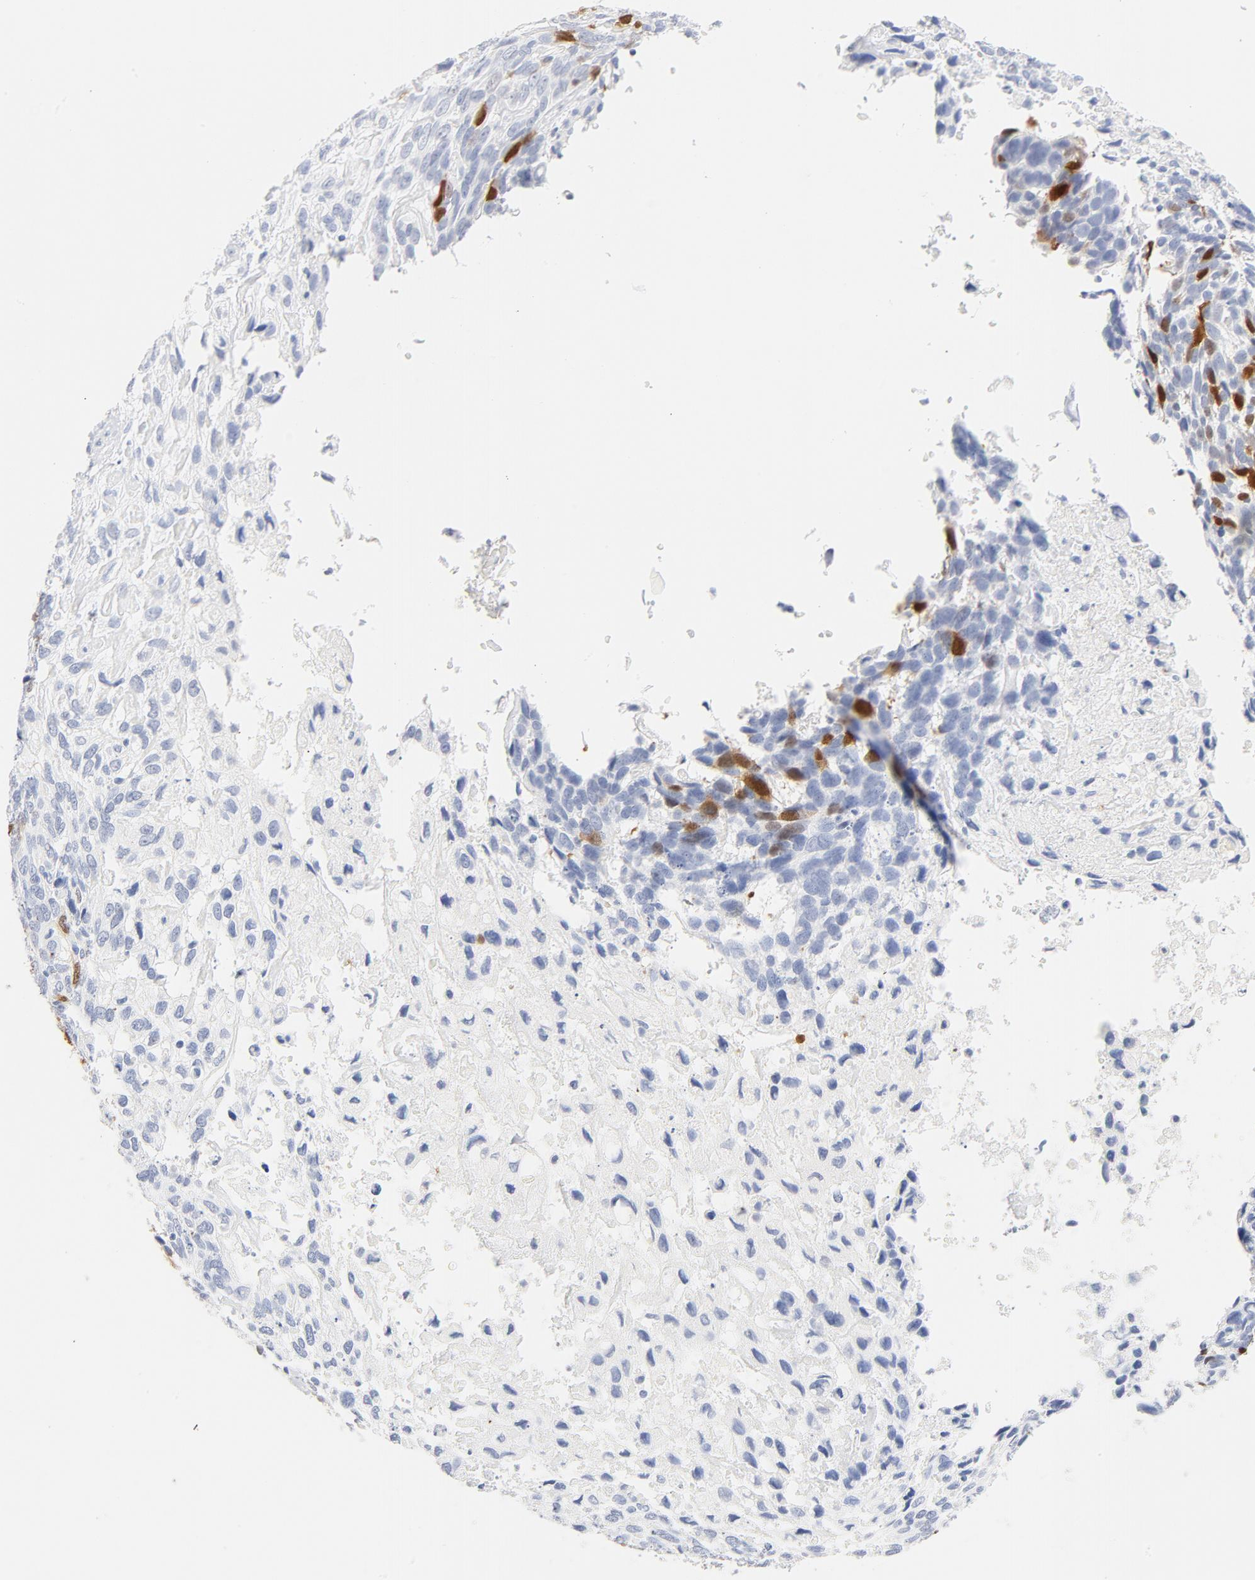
{"staining": {"intensity": "strong", "quantity": "25%-75%", "location": "nuclear"}, "tissue": "skin cancer", "cell_type": "Tumor cells", "image_type": "cancer", "snomed": [{"axis": "morphology", "description": "Basal cell carcinoma"}, {"axis": "topography", "description": "Skin"}], "caption": "The photomicrograph shows immunohistochemical staining of basal cell carcinoma (skin). There is strong nuclear expression is appreciated in approximately 25%-75% of tumor cells.", "gene": "CDC20", "patient": {"sex": "male", "age": 72}}